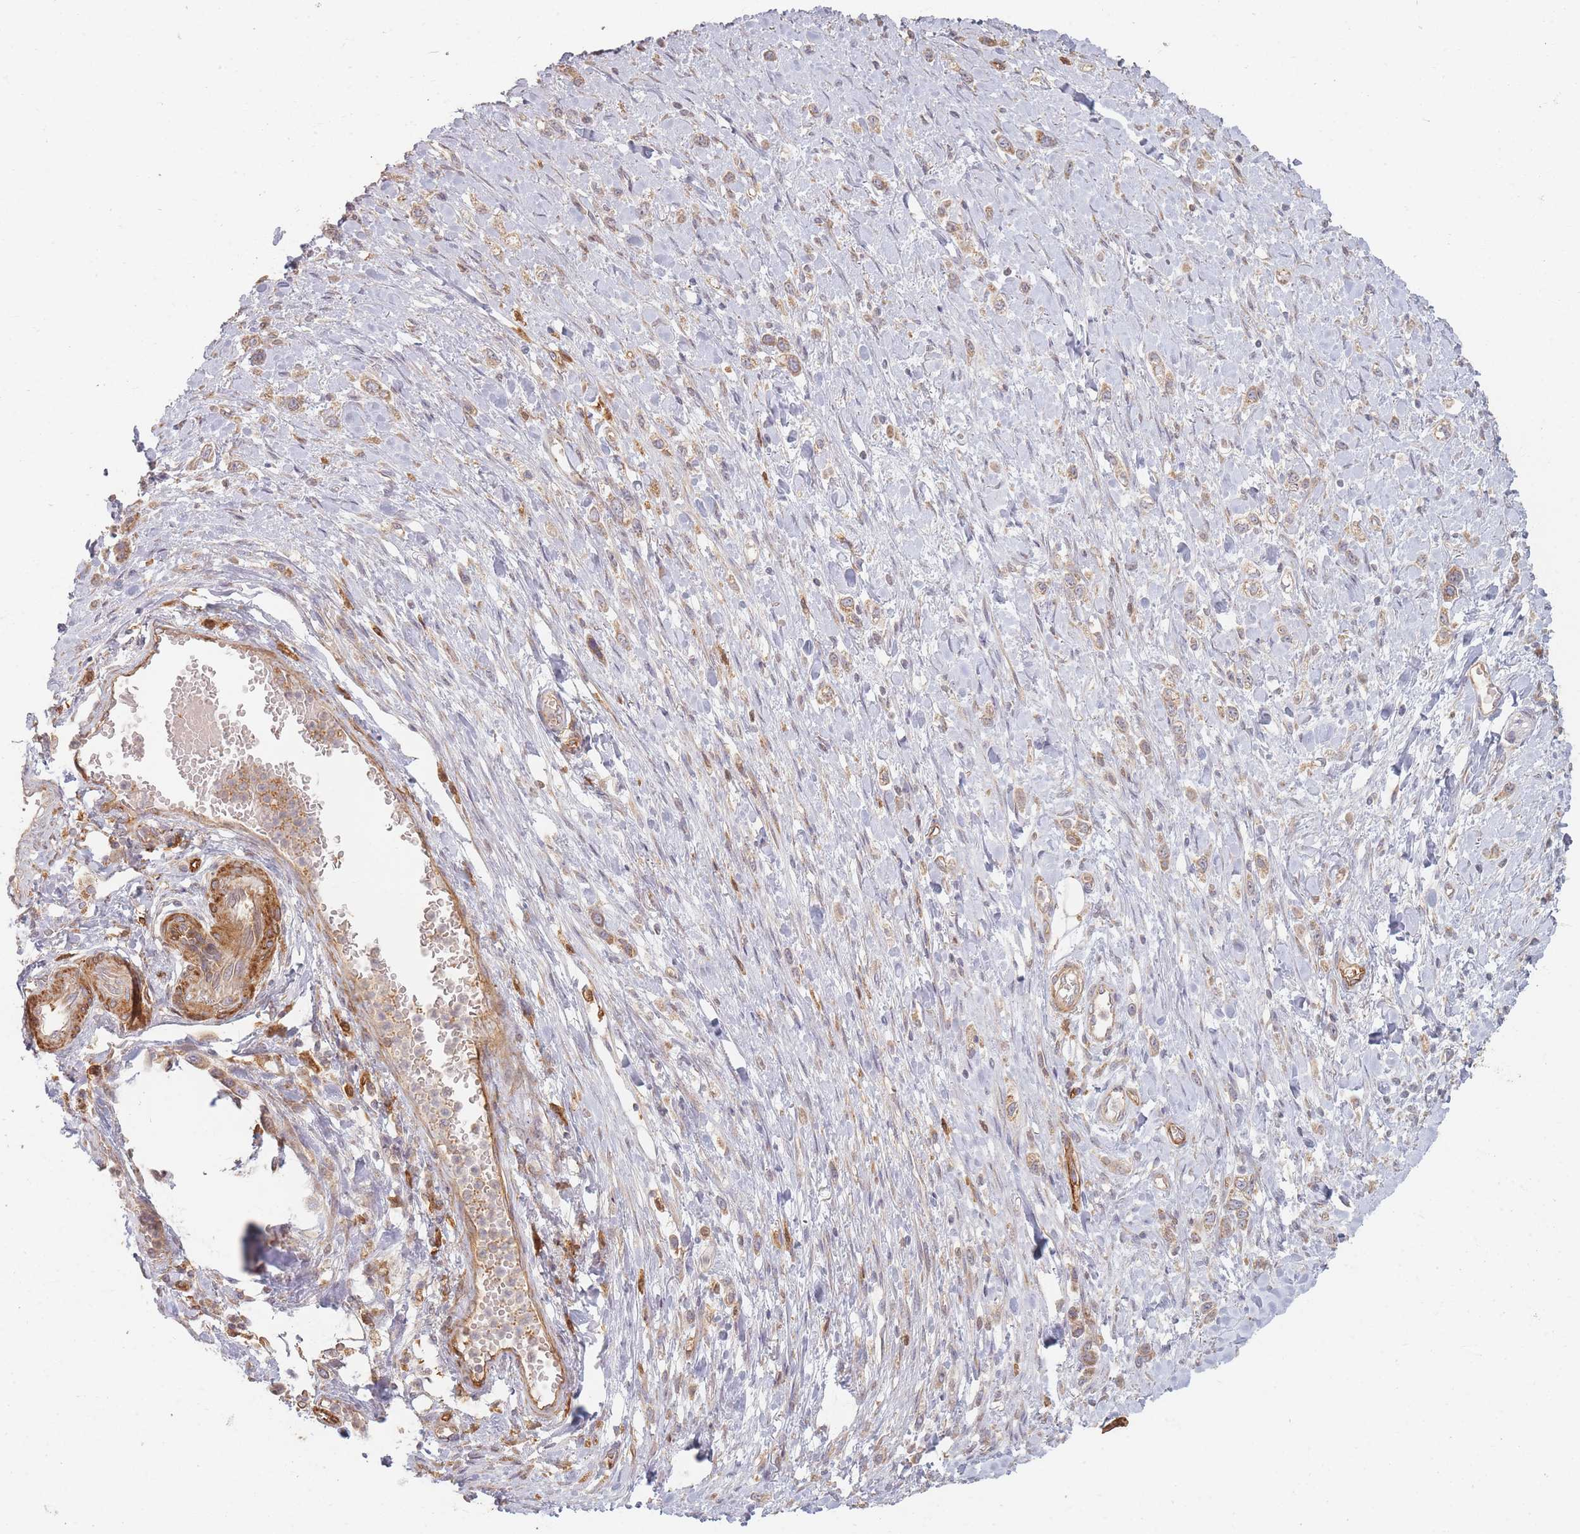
{"staining": {"intensity": "weak", "quantity": ">75%", "location": "cytoplasmic/membranous"}, "tissue": "stomach cancer", "cell_type": "Tumor cells", "image_type": "cancer", "snomed": [{"axis": "morphology", "description": "Adenocarcinoma, NOS"}, {"axis": "topography", "description": "Stomach"}], "caption": "Stomach adenocarcinoma stained with a protein marker displays weak staining in tumor cells.", "gene": "MRPS6", "patient": {"sex": "female", "age": 65}}